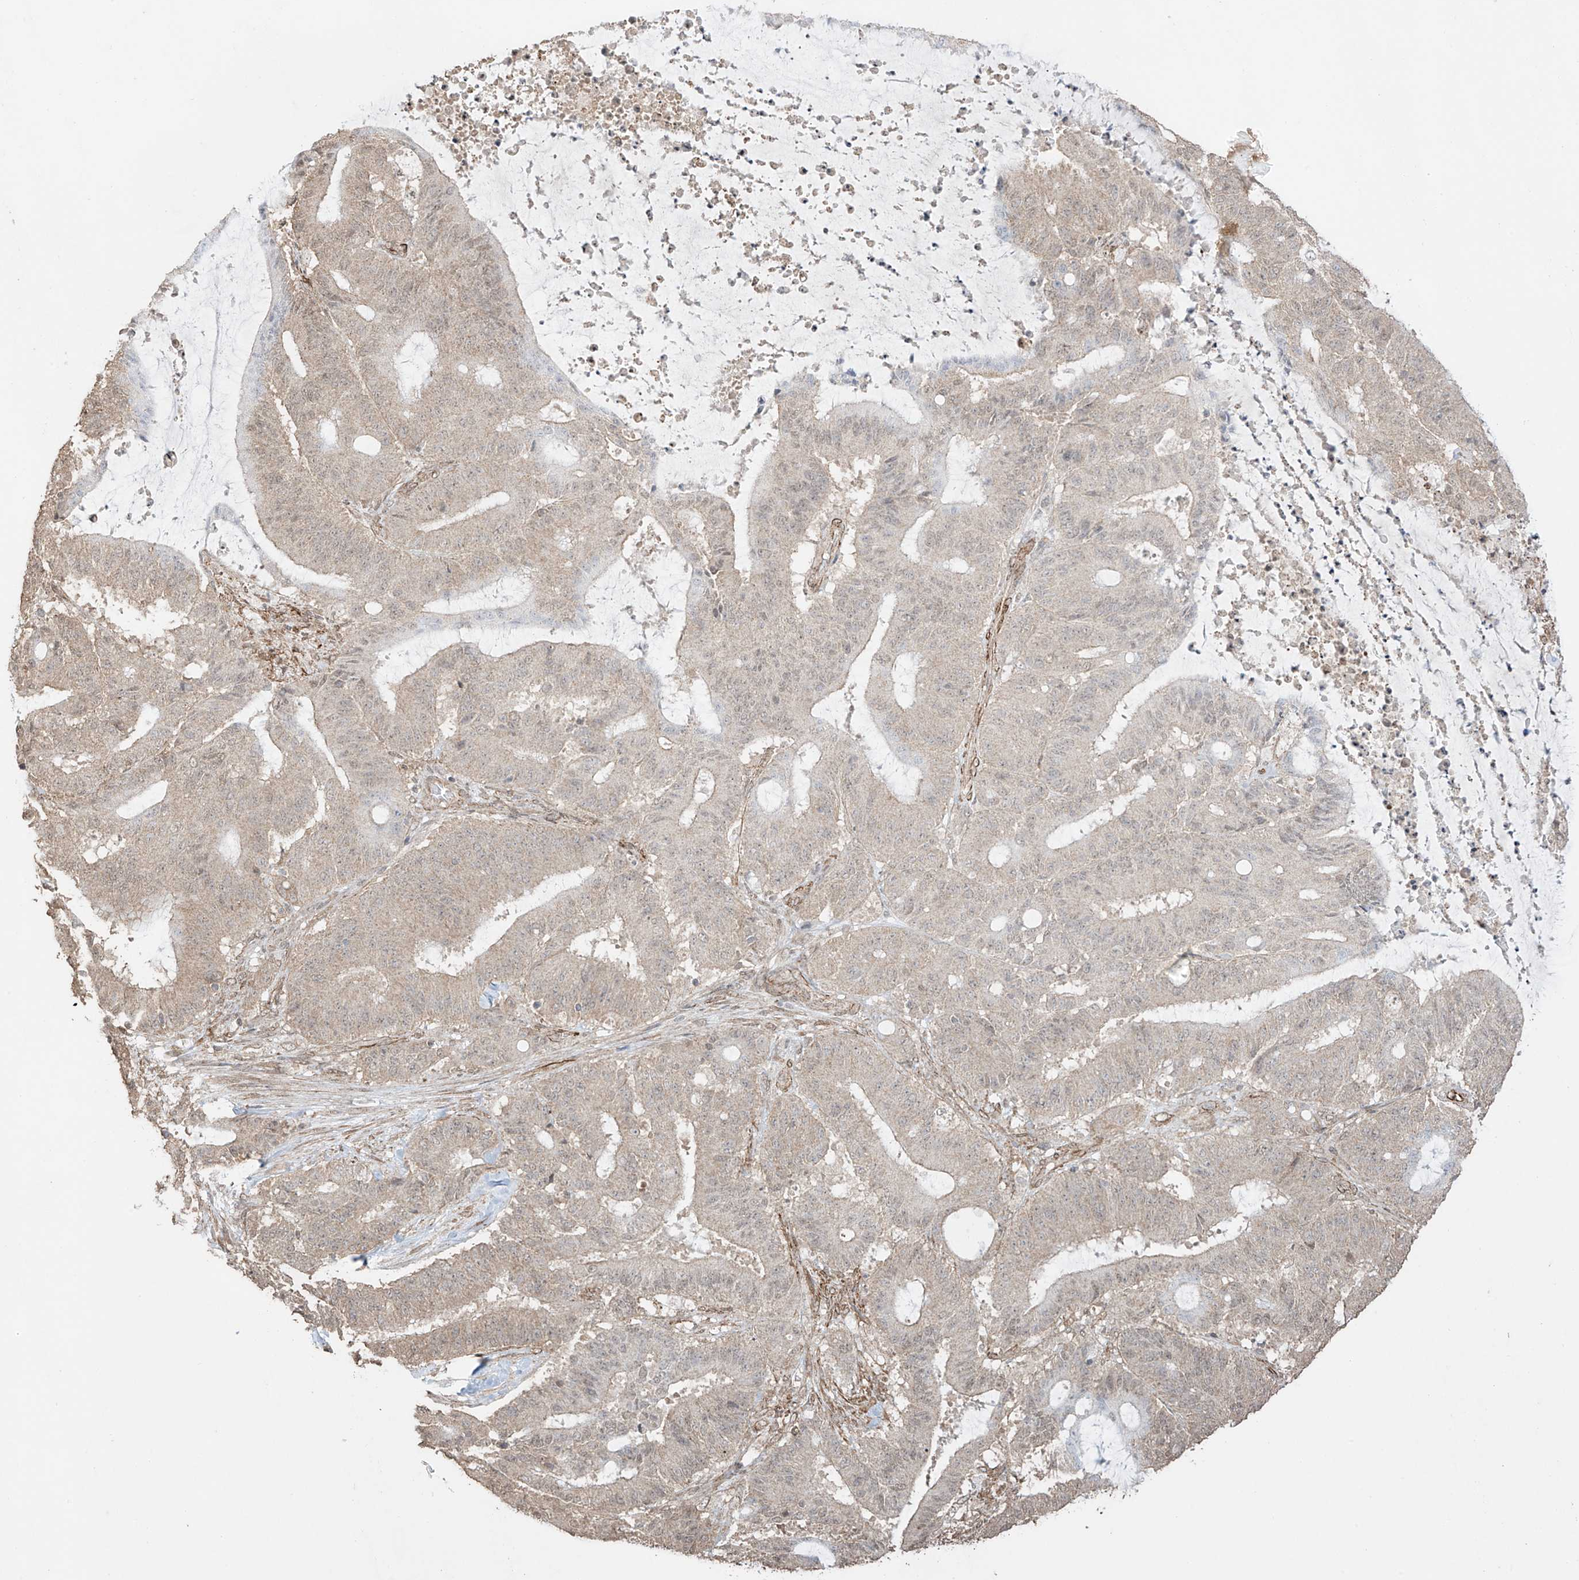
{"staining": {"intensity": "weak", "quantity": "<25%", "location": "cytoplasmic/membranous,nuclear"}, "tissue": "liver cancer", "cell_type": "Tumor cells", "image_type": "cancer", "snomed": [{"axis": "morphology", "description": "Normal tissue, NOS"}, {"axis": "morphology", "description": "Cholangiocarcinoma"}, {"axis": "topography", "description": "Liver"}, {"axis": "topography", "description": "Peripheral nerve tissue"}], "caption": "This is an IHC histopathology image of liver cholangiocarcinoma. There is no staining in tumor cells.", "gene": "TTLL5", "patient": {"sex": "female", "age": 73}}